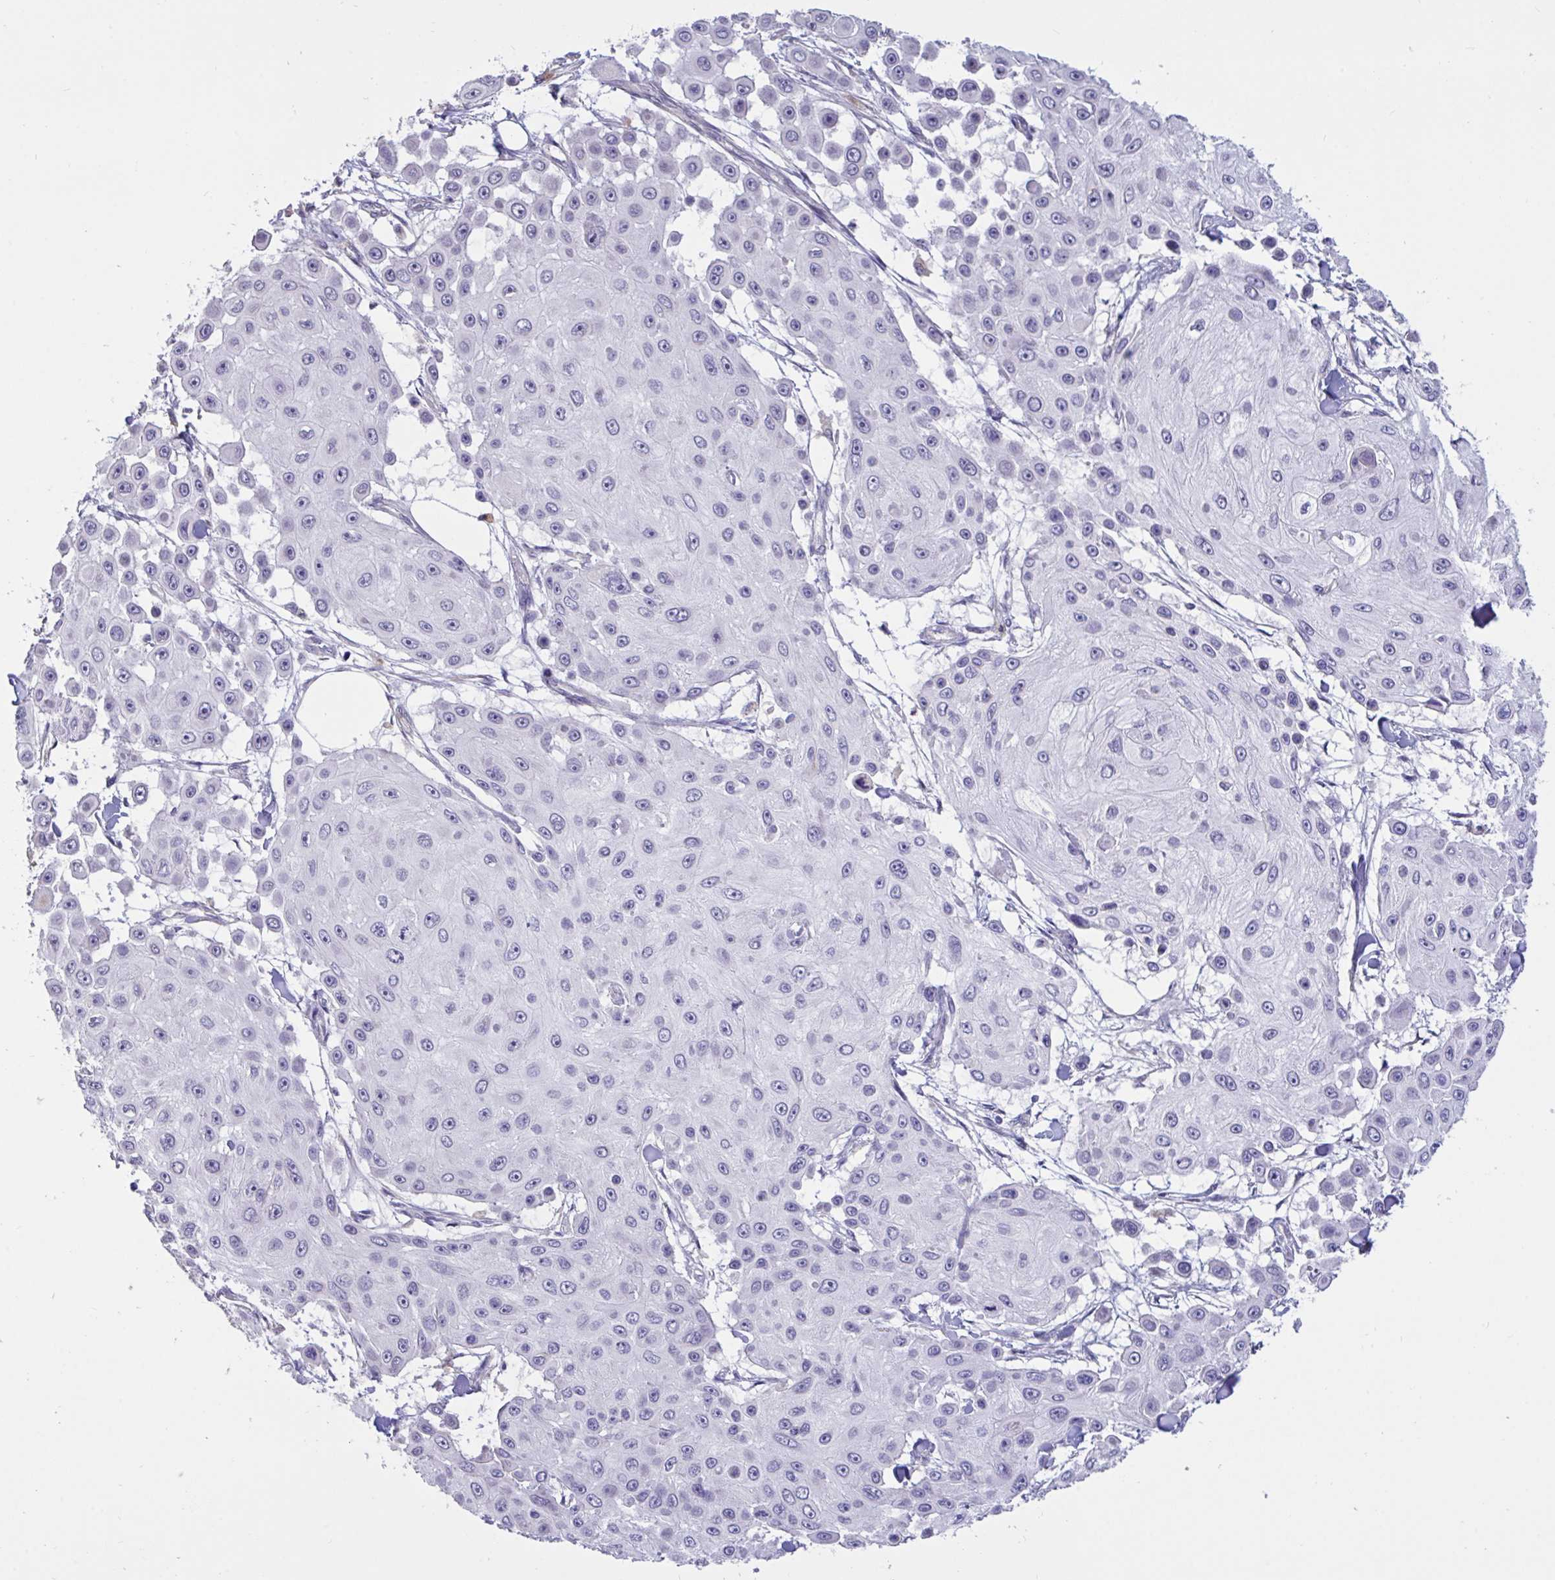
{"staining": {"intensity": "negative", "quantity": "none", "location": "none"}, "tissue": "skin cancer", "cell_type": "Tumor cells", "image_type": "cancer", "snomed": [{"axis": "morphology", "description": "Squamous cell carcinoma, NOS"}, {"axis": "topography", "description": "Skin"}], "caption": "Squamous cell carcinoma (skin) was stained to show a protein in brown. There is no significant positivity in tumor cells. The staining was performed using DAB (3,3'-diaminobenzidine) to visualize the protein expression in brown, while the nuclei were stained in blue with hematoxylin (Magnification: 20x).", "gene": "DDX39A", "patient": {"sex": "male", "age": 67}}